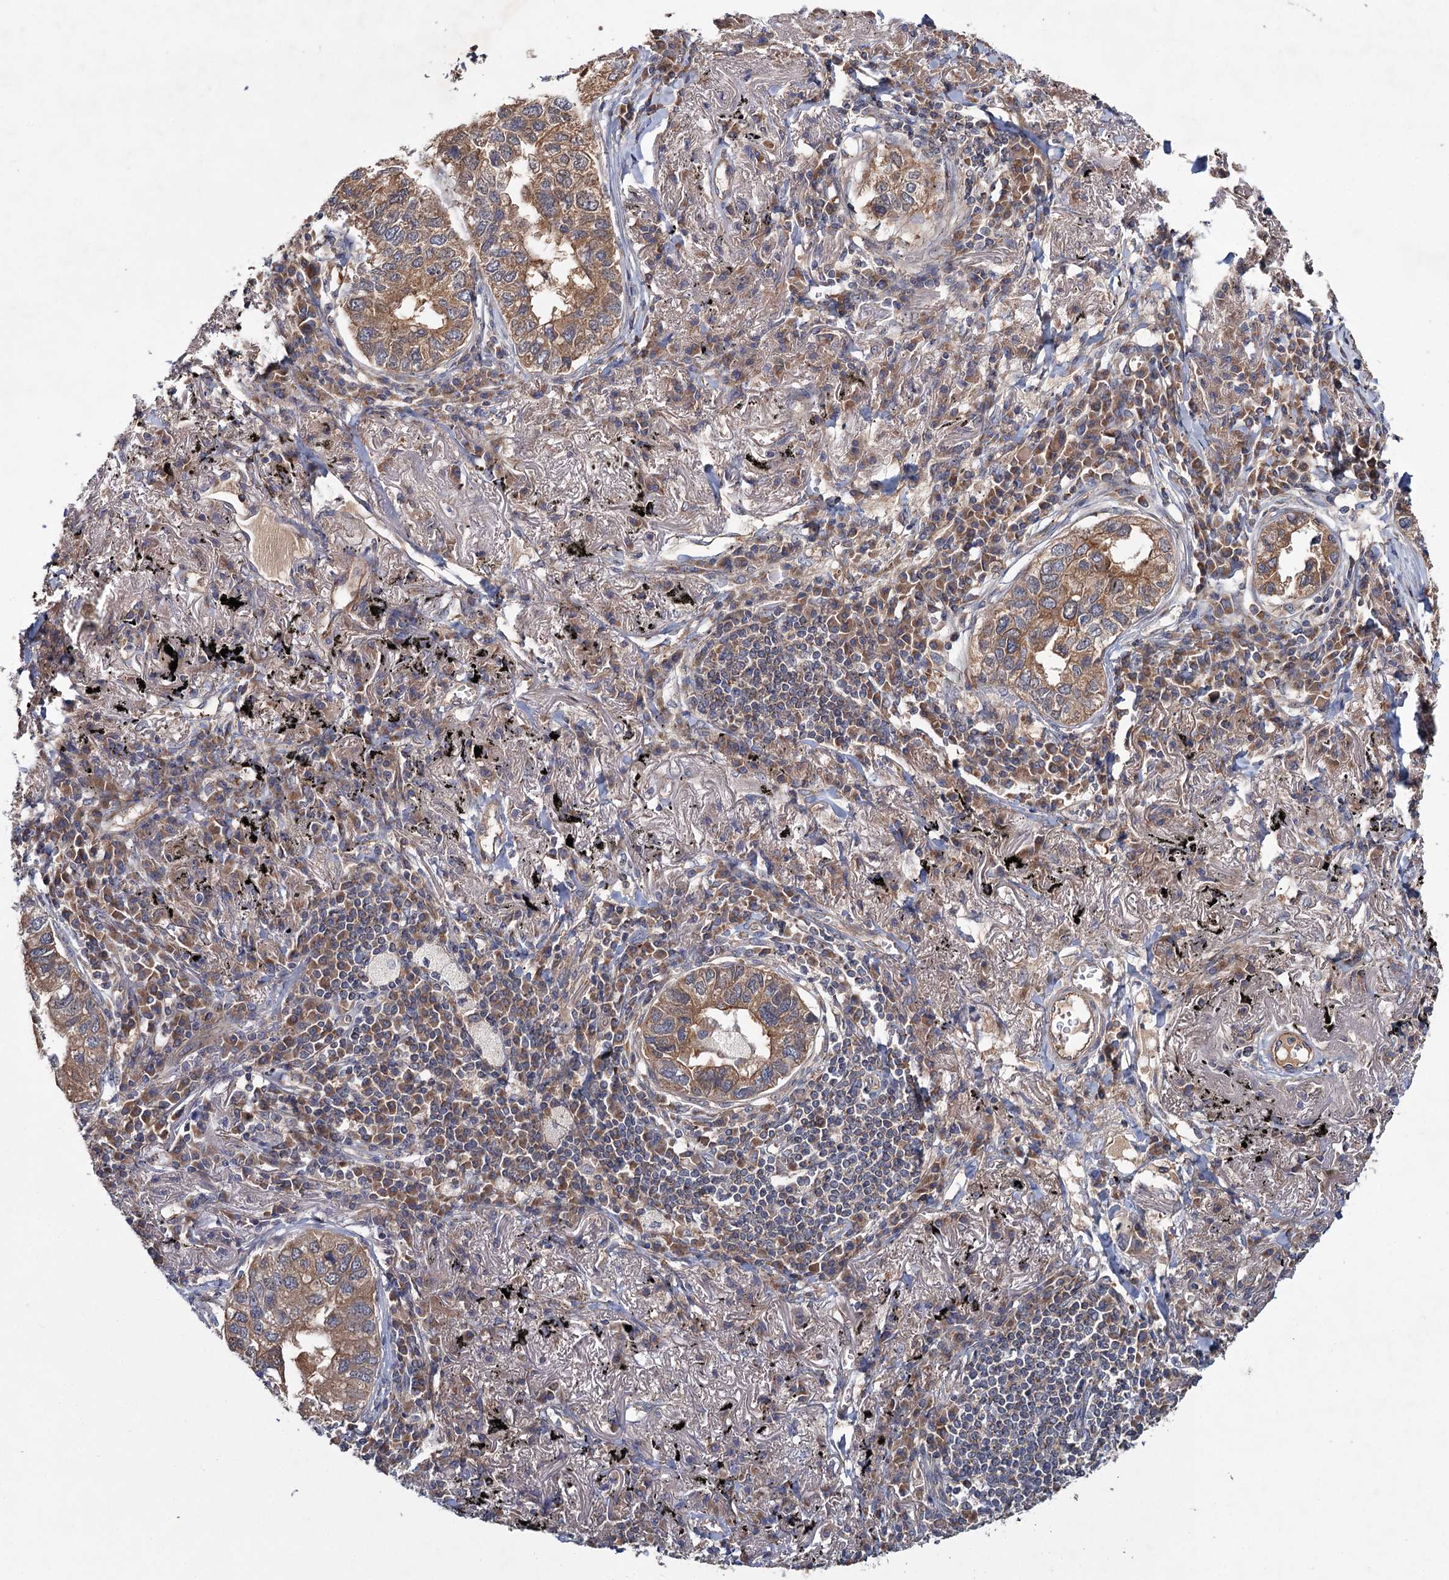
{"staining": {"intensity": "moderate", "quantity": ">75%", "location": "cytoplasmic/membranous"}, "tissue": "lung cancer", "cell_type": "Tumor cells", "image_type": "cancer", "snomed": [{"axis": "morphology", "description": "Adenocarcinoma, NOS"}, {"axis": "topography", "description": "Lung"}], "caption": "This micrograph reveals IHC staining of lung adenocarcinoma, with medium moderate cytoplasmic/membranous positivity in about >75% of tumor cells.", "gene": "MTRR", "patient": {"sex": "male", "age": 65}}